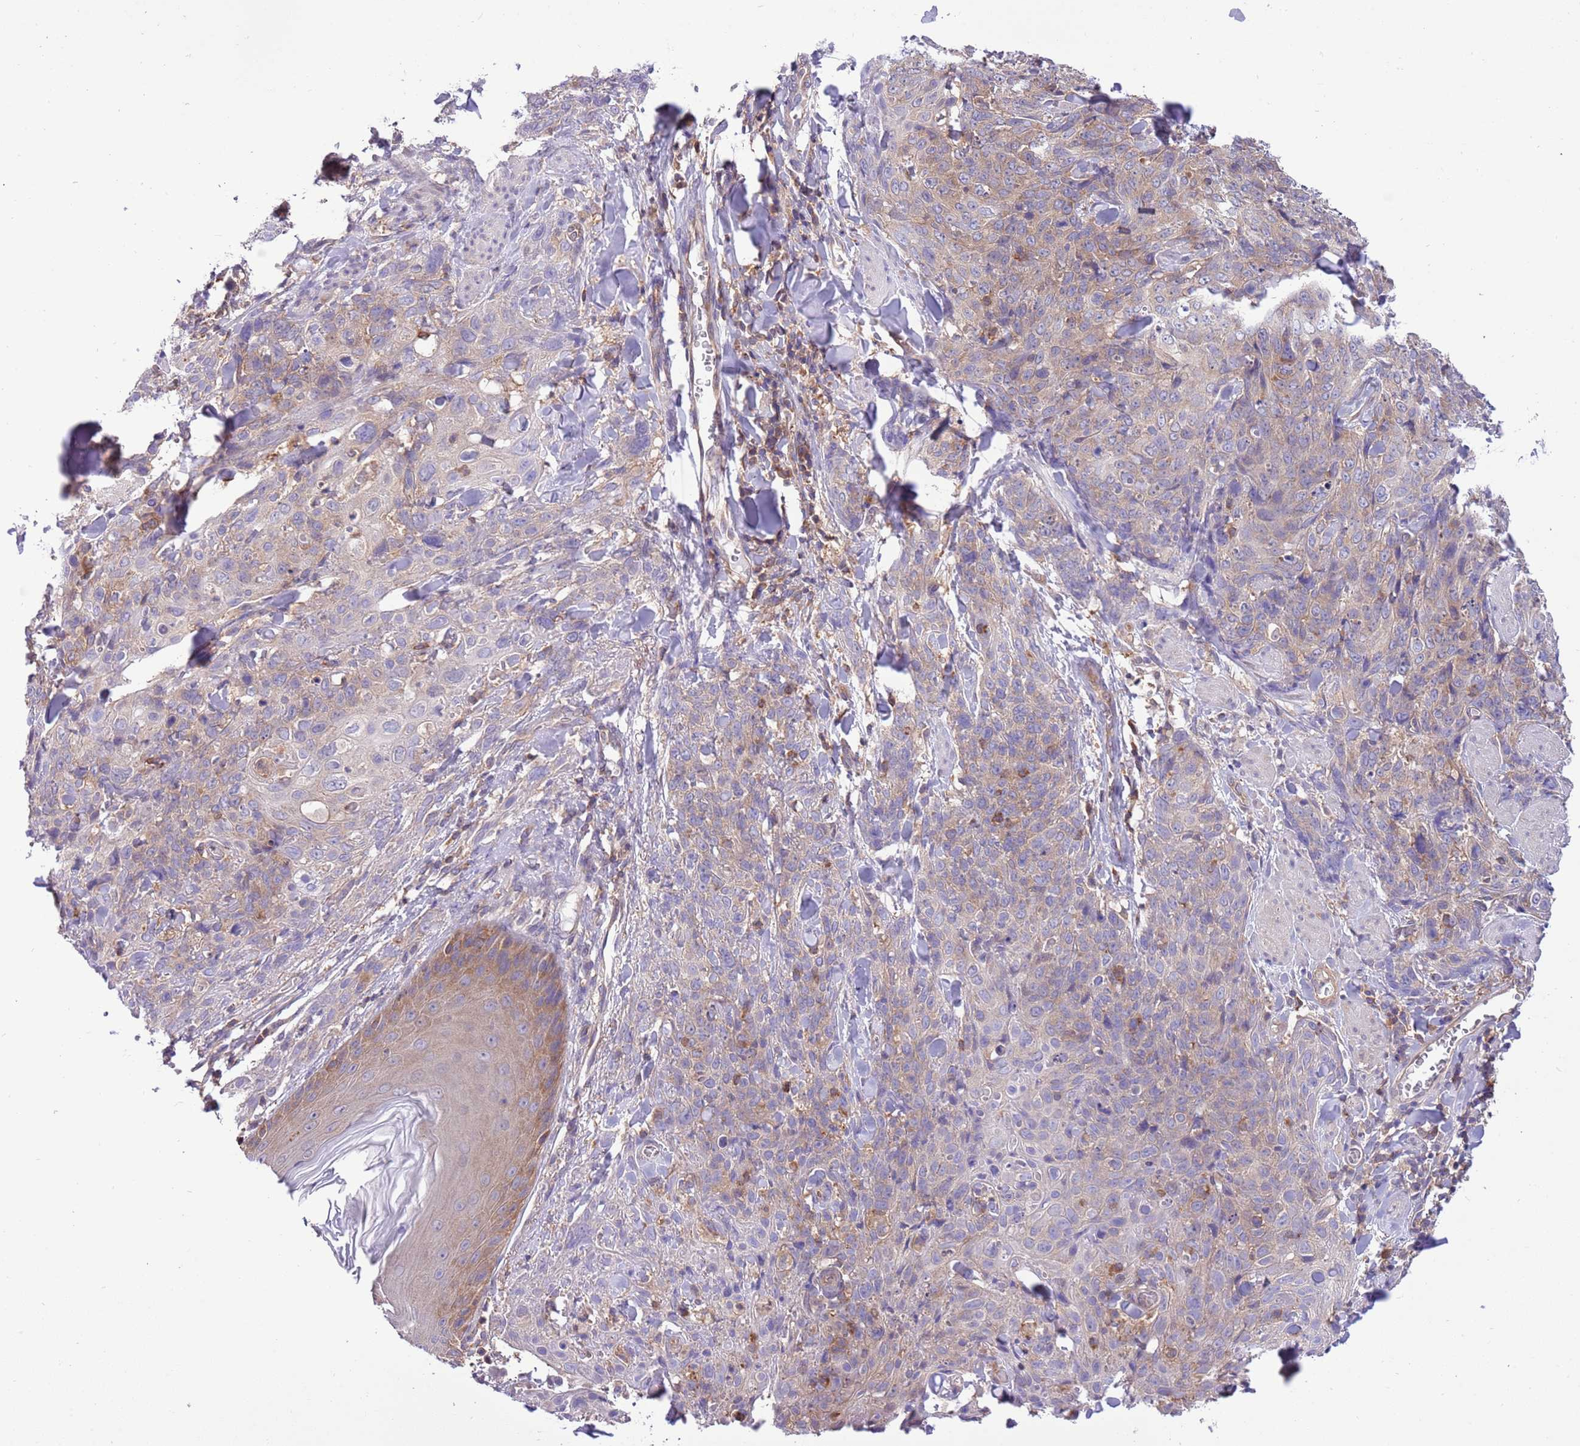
{"staining": {"intensity": "weak", "quantity": "25%-75%", "location": "cytoplasmic/membranous"}, "tissue": "skin cancer", "cell_type": "Tumor cells", "image_type": "cancer", "snomed": [{"axis": "morphology", "description": "Squamous cell carcinoma, NOS"}, {"axis": "topography", "description": "Skin"}, {"axis": "topography", "description": "Vulva"}], "caption": "Immunohistochemical staining of skin squamous cell carcinoma reveals weak cytoplasmic/membranous protein expression in about 25%-75% of tumor cells.", "gene": "STIP1", "patient": {"sex": "female", "age": 85}}